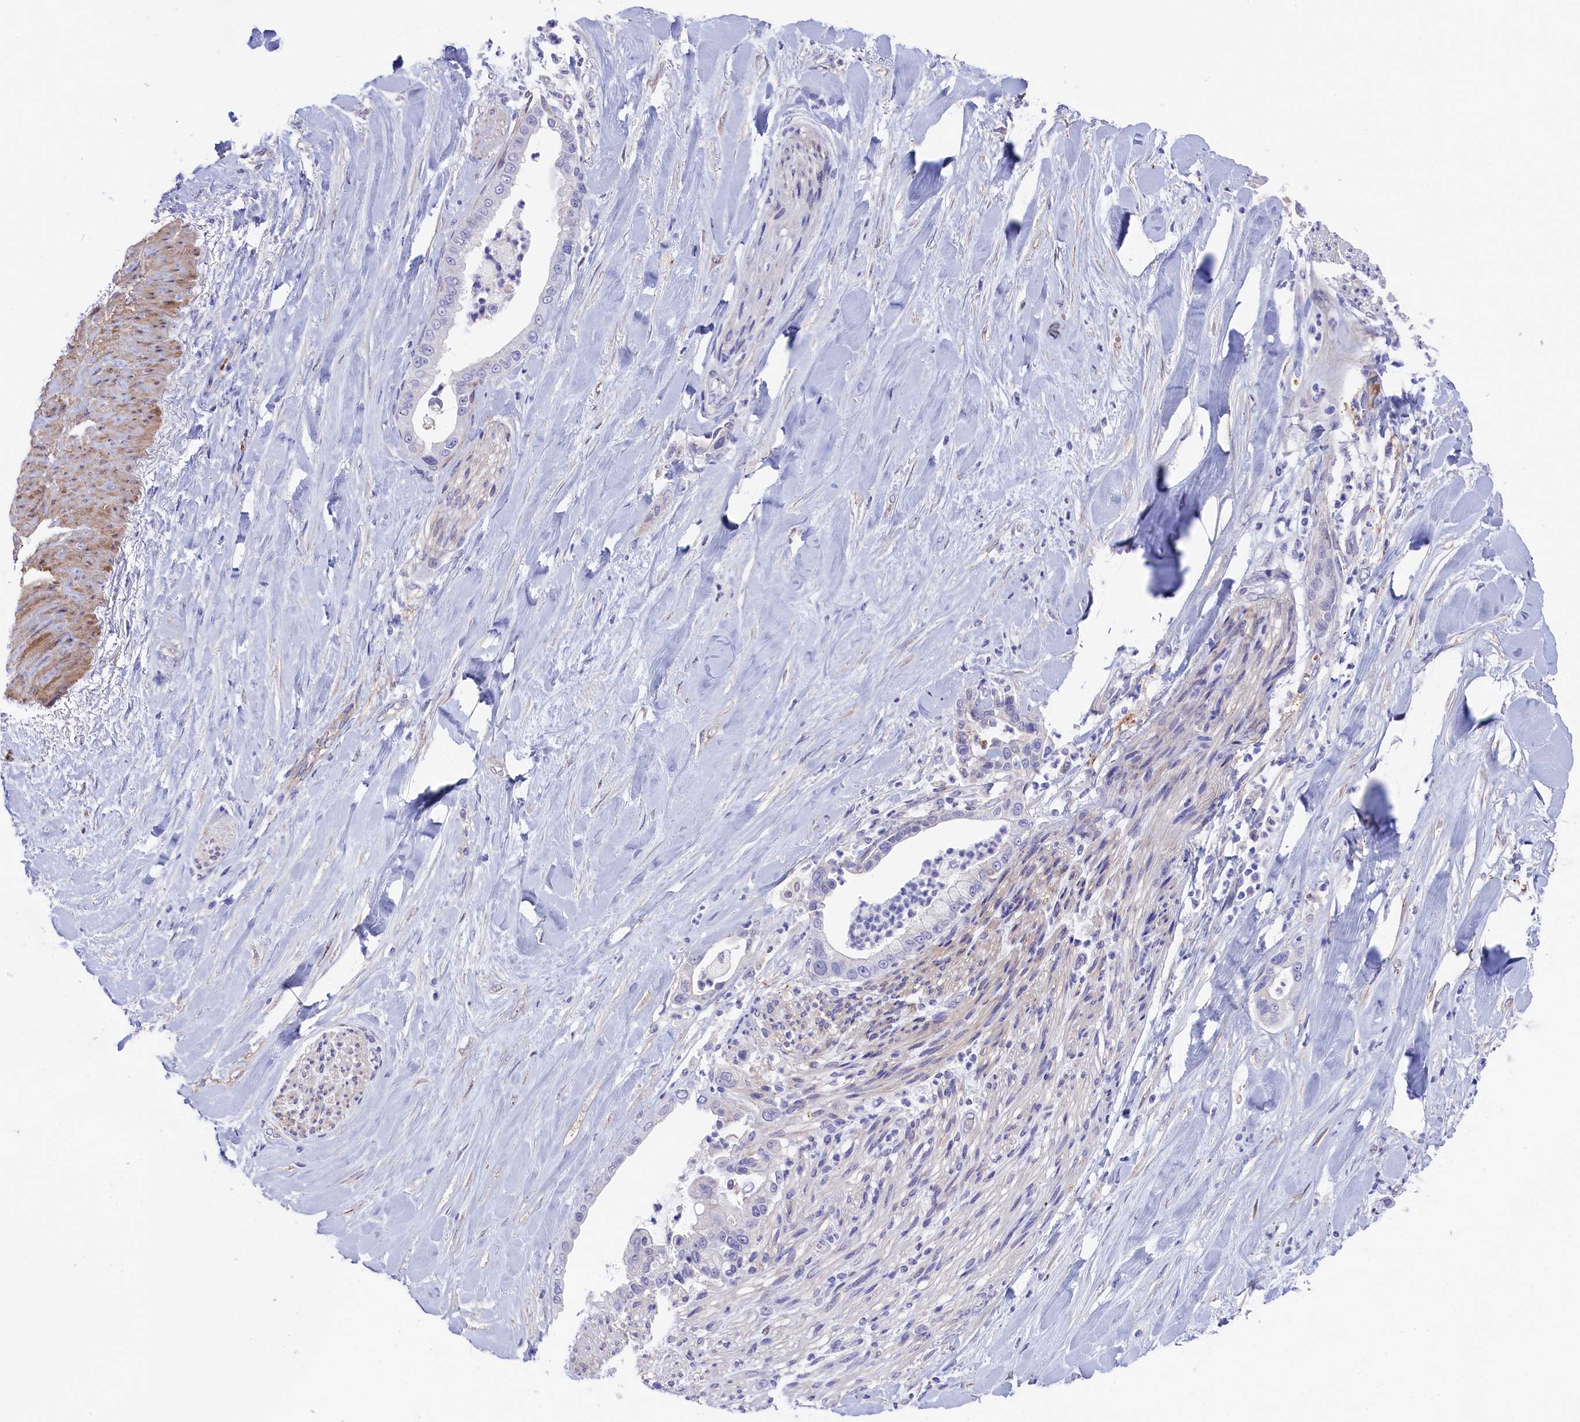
{"staining": {"intensity": "negative", "quantity": "none", "location": "none"}, "tissue": "liver cancer", "cell_type": "Tumor cells", "image_type": "cancer", "snomed": [{"axis": "morphology", "description": "Cholangiocarcinoma"}, {"axis": "topography", "description": "Liver"}], "caption": "High magnification brightfield microscopy of liver cancer (cholangiocarcinoma) stained with DAB (brown) and counterstained with hematoxylin (blue): tumor cells show no significant staining.", "gene": "LHFPL4", "patient": {"sex": "female", "age": 54}}